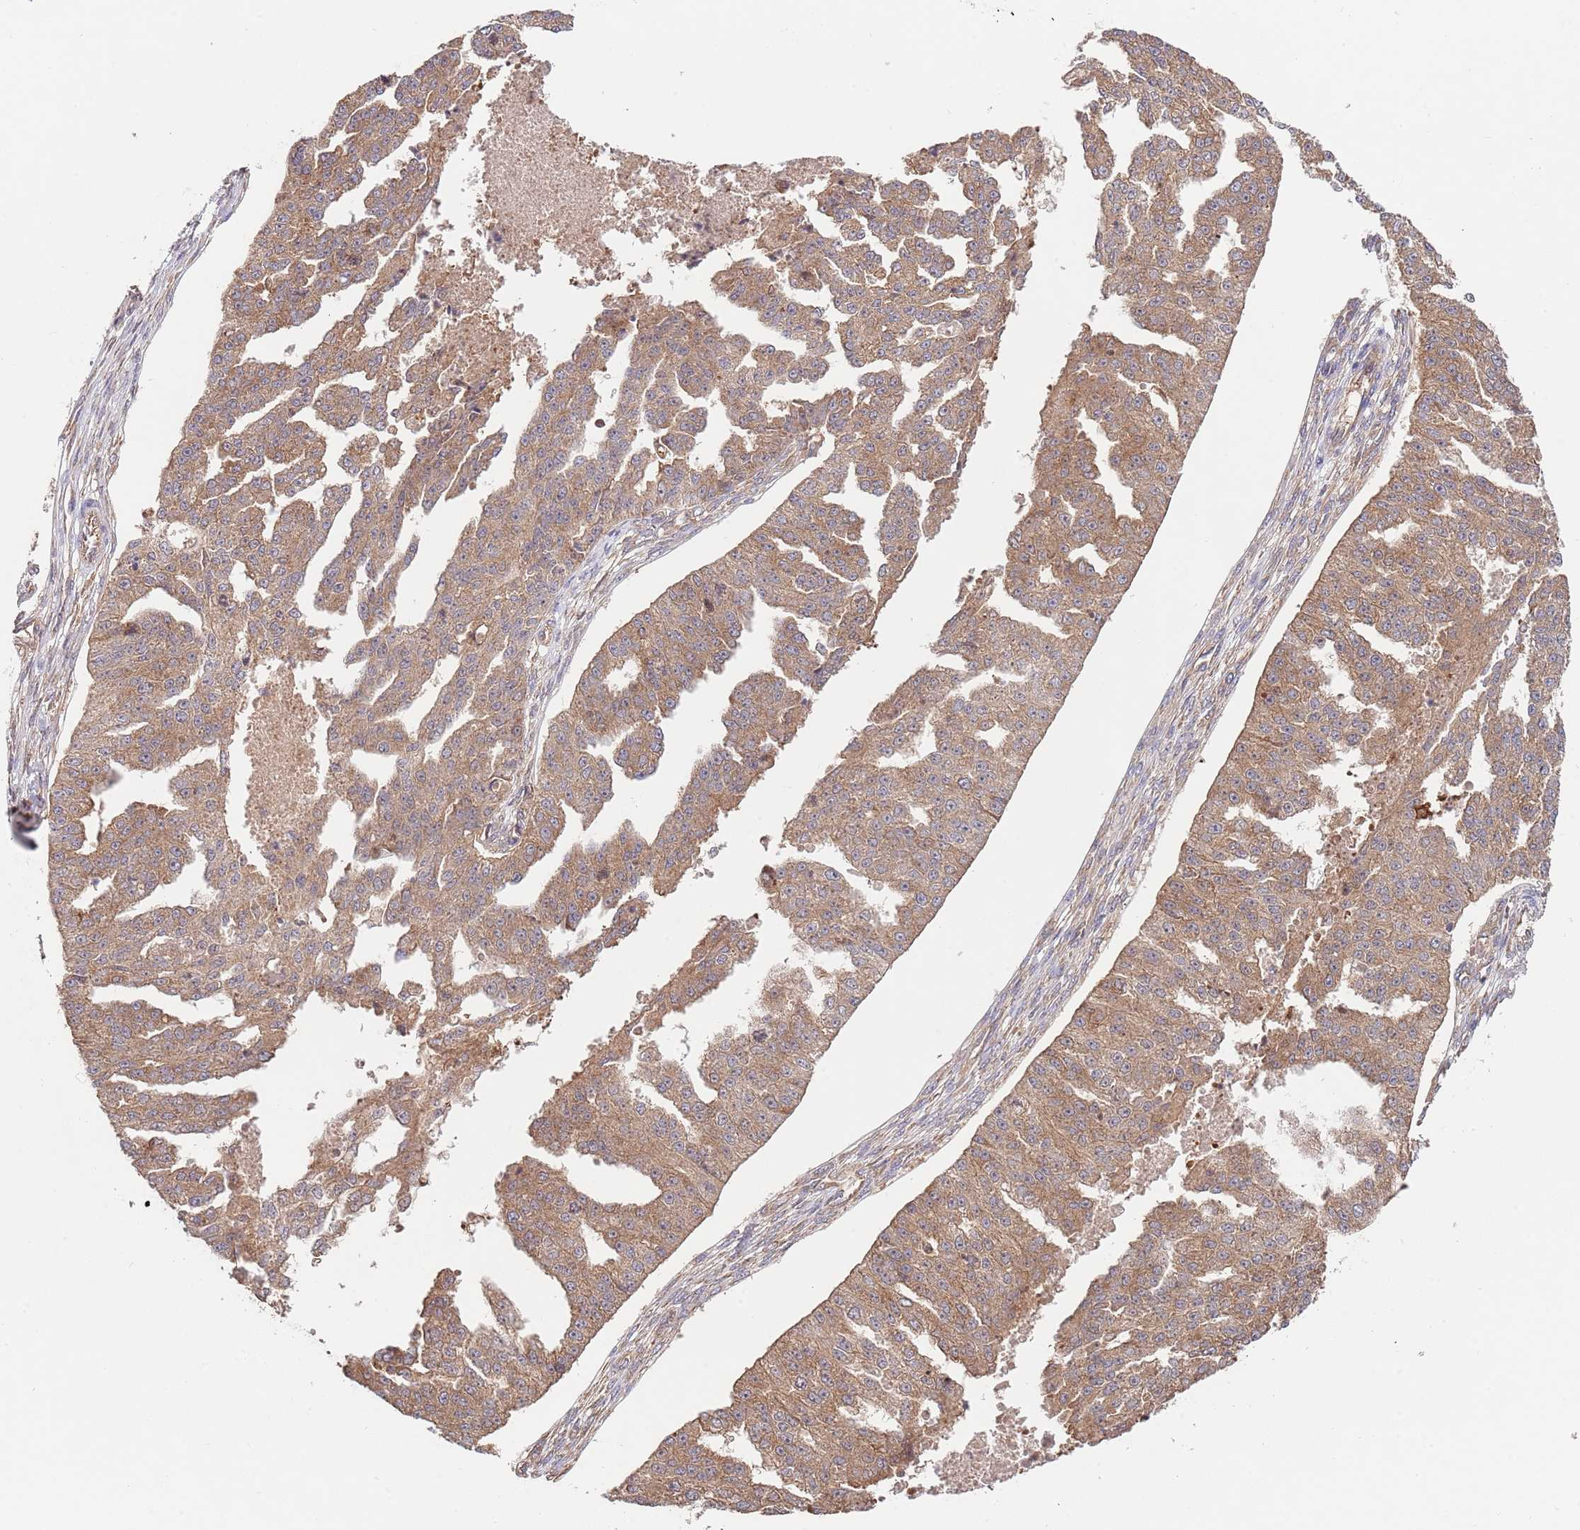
{"staining": {"intensity": "moderate", "quantity": ">75%", "location": "cytoplasmic/membranous"}, "tissue": "ovarian cancer", "cell_type": "Tumor cells", "image_type": "cancer", "snomed": [{"axis": "morphology", "description": "Cystadenocarcinoma, serous, NOS"}, {"axis": "topography", "description": "Ovary"}], "caption": "A brown stain highlights moderate cytoplasmic/membranous staining of a protein in human ovarian cancer tumor cells.", "gene": "EIF3F", "patient": {"sex": "female", "age": 58}}